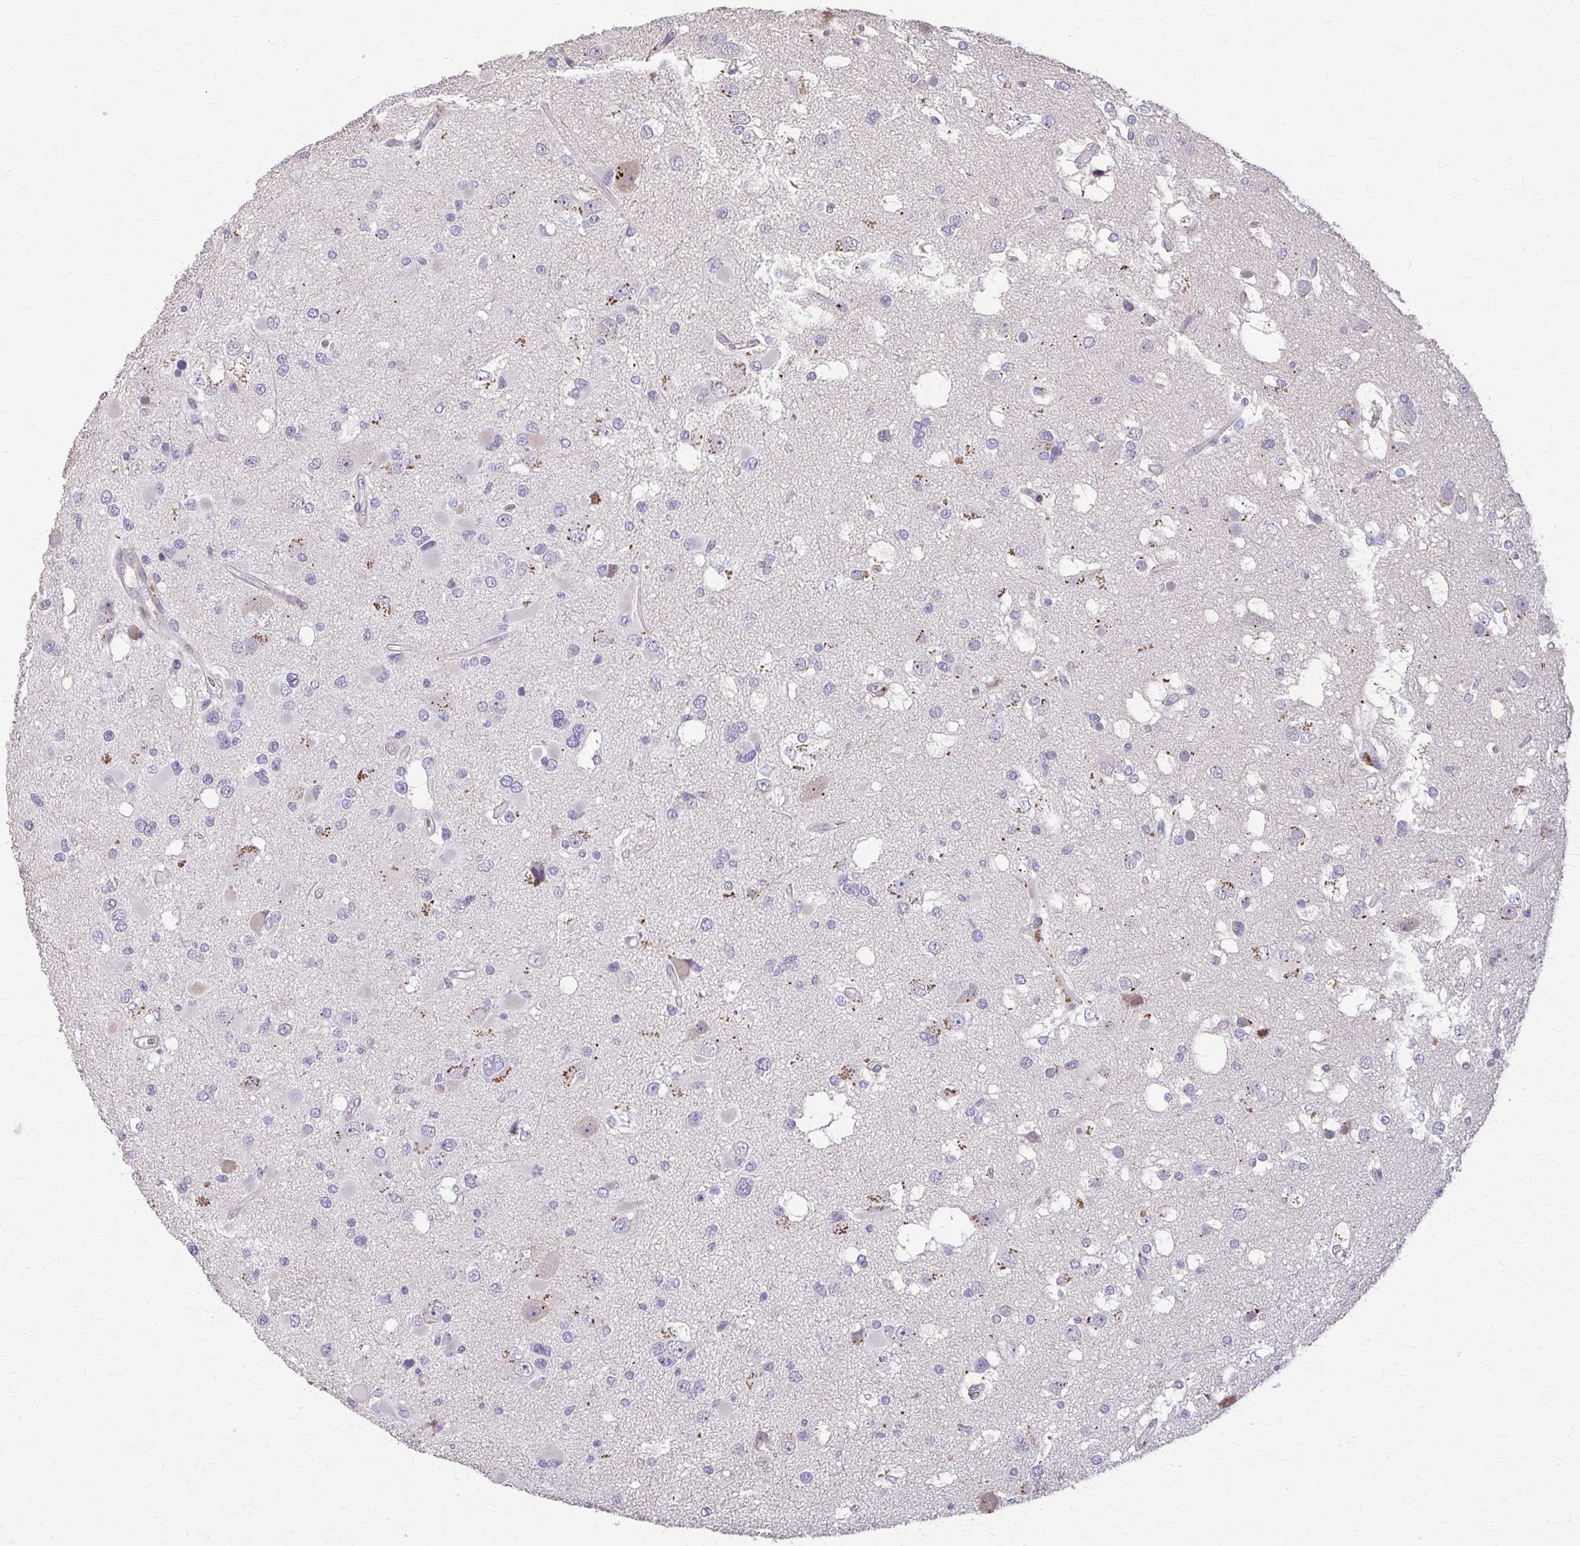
{"staining": {"intensity": "negative", "quantity": "none", "location": "none"}, "tissue": "glioma", "cell_type": "Tumor cells", "image_type": "cancer", "snomed": [{"axis": "morphology", "description": "Glioma, malignant, High grade"}, {"axis": "topography", "description": "Brain"}], "caption": "A photomicrograph of human malignant high-grade glioma is negative for staining in tumor cells.", "gene": "ZNF34", "patient": {"sex": "male", "age": 53}}